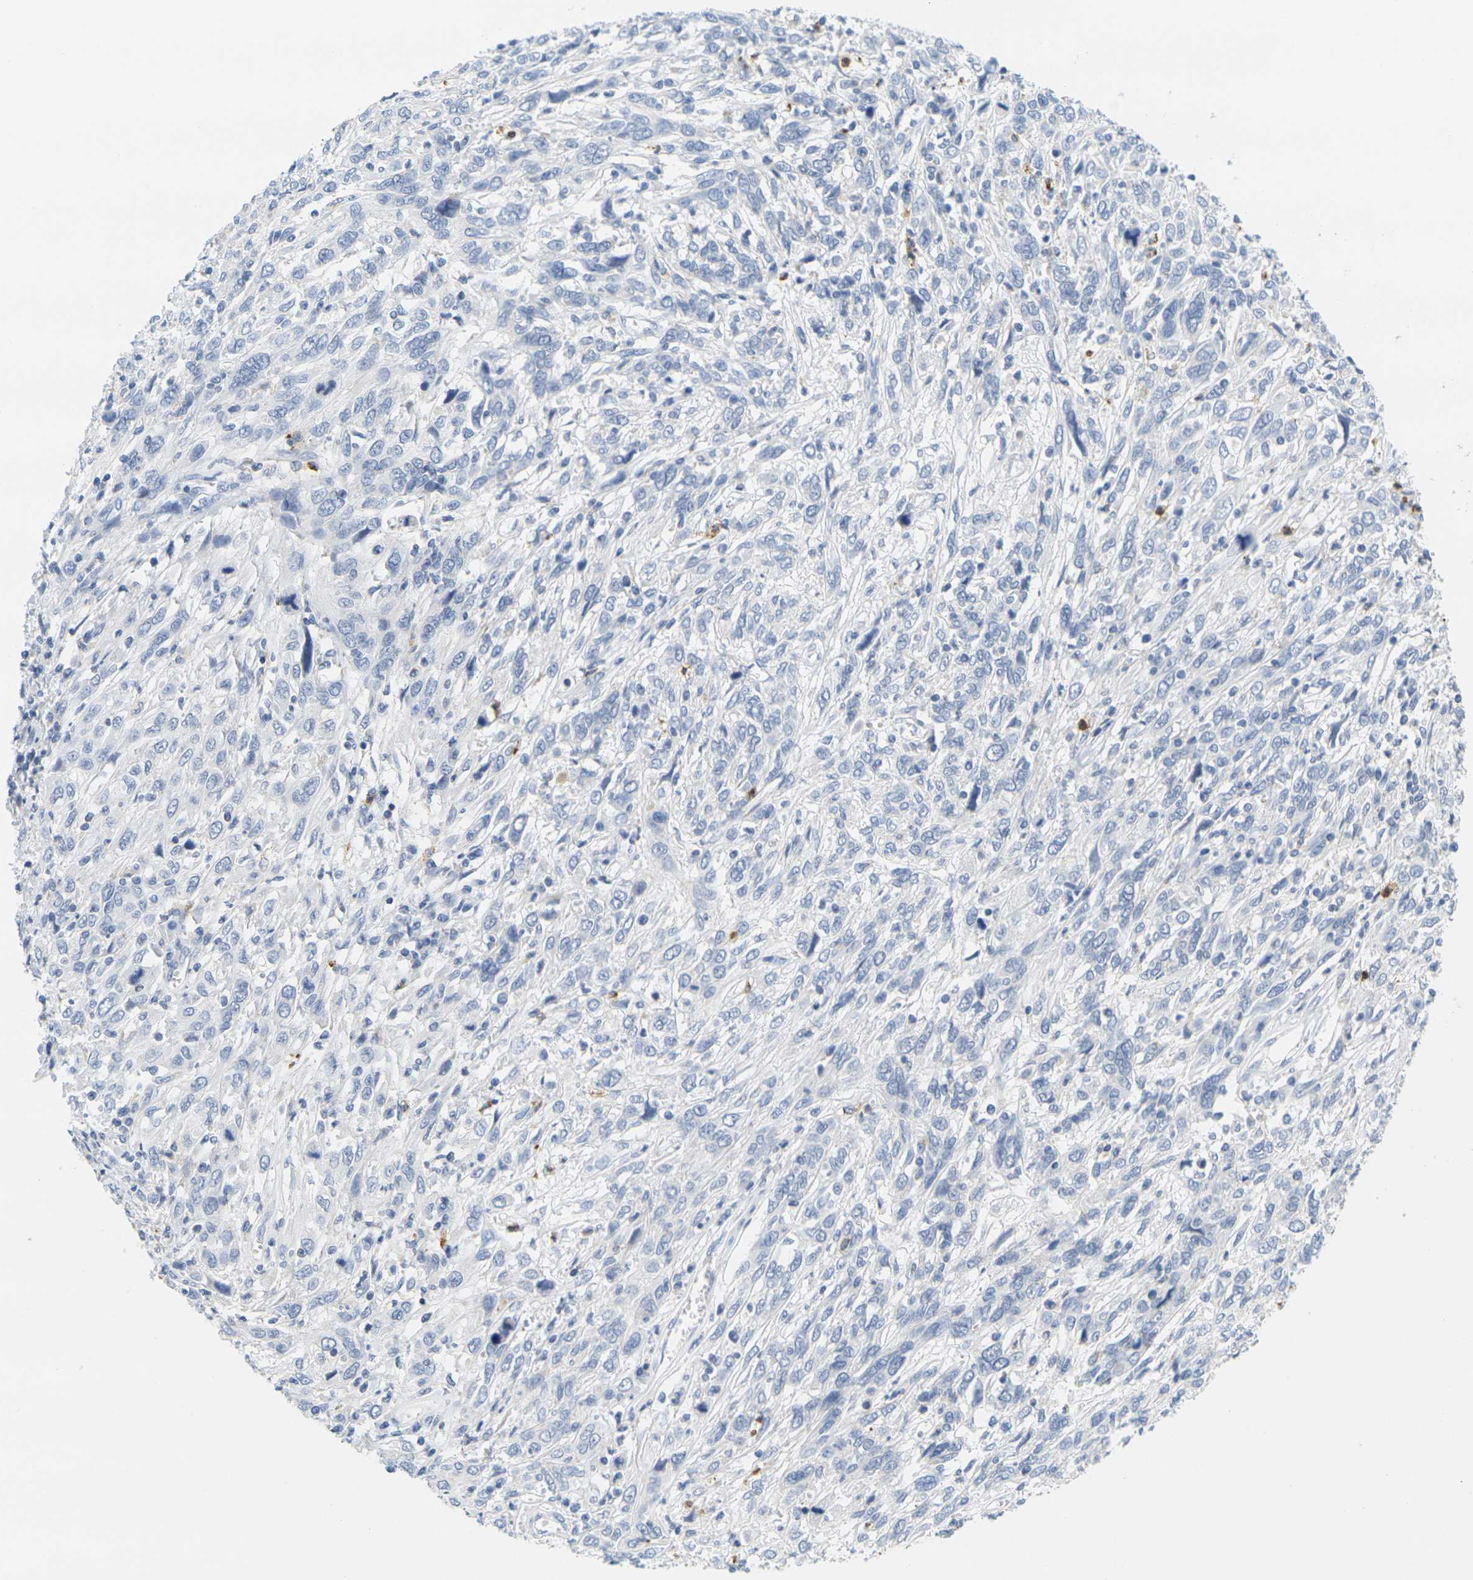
{"staining": {"intensity": "negative", "quantity": "none", "location": "none"}, "tissue": "cervical cancer", "cell_type": "Tumor cells", "image_type": "cancer", "snomed": [{"axis": "morphology", "description": "Squamous cell carcinoma, NOS"}, {"axis": "topography", "description": "Cervix"}], "caption": "Squamous cell carcinoma (cervical) was stained to show a protein in brown. There is no significant expression in tumor cells. Nuclei are stained in blue.", "gene": "KLK5", "patient": {"sex": "female", "age": 46}}